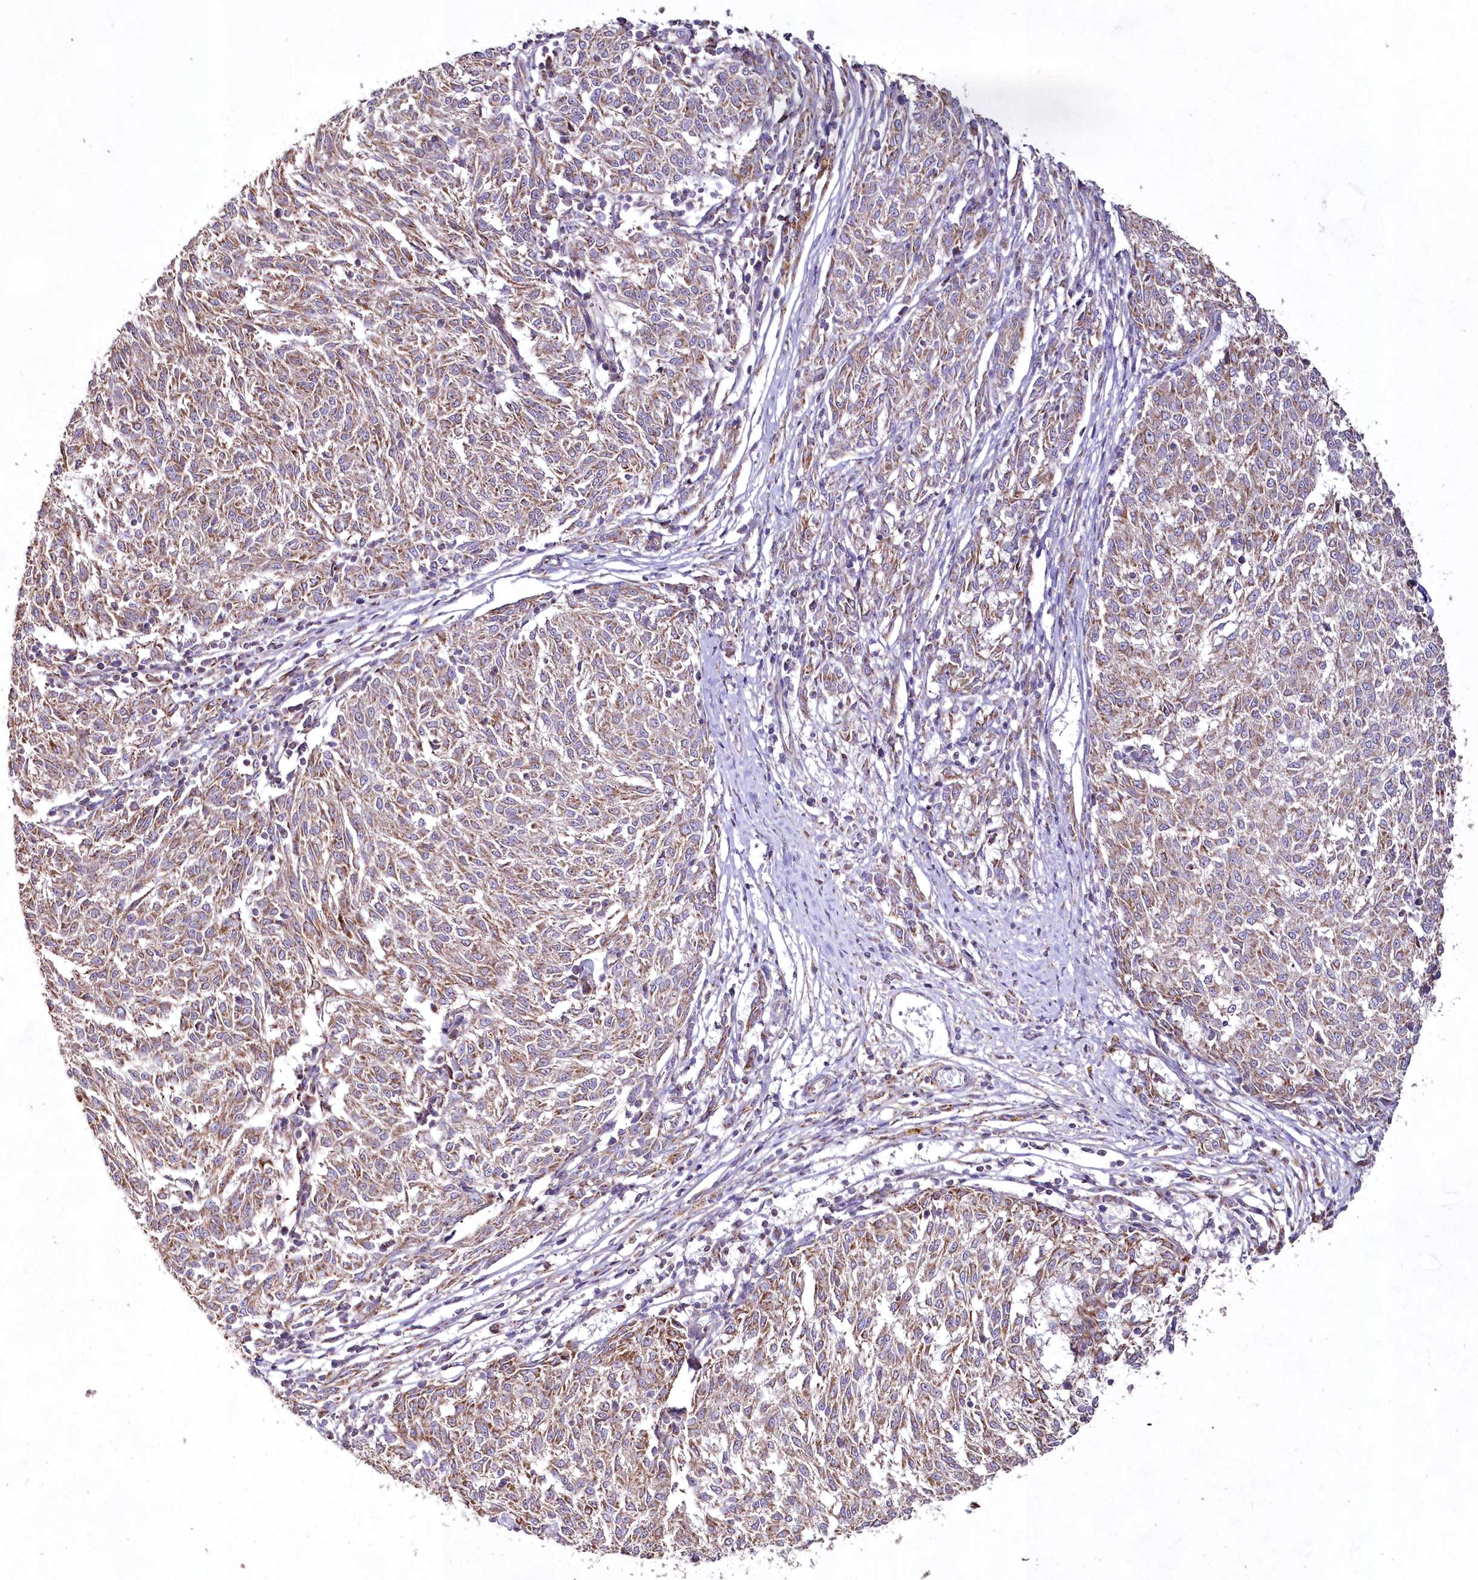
{"staining": {"intensity": "weak", "quantity": ">75%", "location": "cytoplasmic/membranous"}, "tissue": "melanoma", "cell_type": "Tumor cells", "image_type": "cancer", "snomed": [{"axis": "morphology", "description": "Malignant melanoma, NOS"}, {"axis": "topography", "description": "Skin"}], "caption": "Human malignant melanoma stained for a protein (brown) displays weak cytoplasmic/membranous positive staining in approximately >75% of tumor cells.", "gene": "HADHB", "patient": {"sex": "female", "age": 72}}